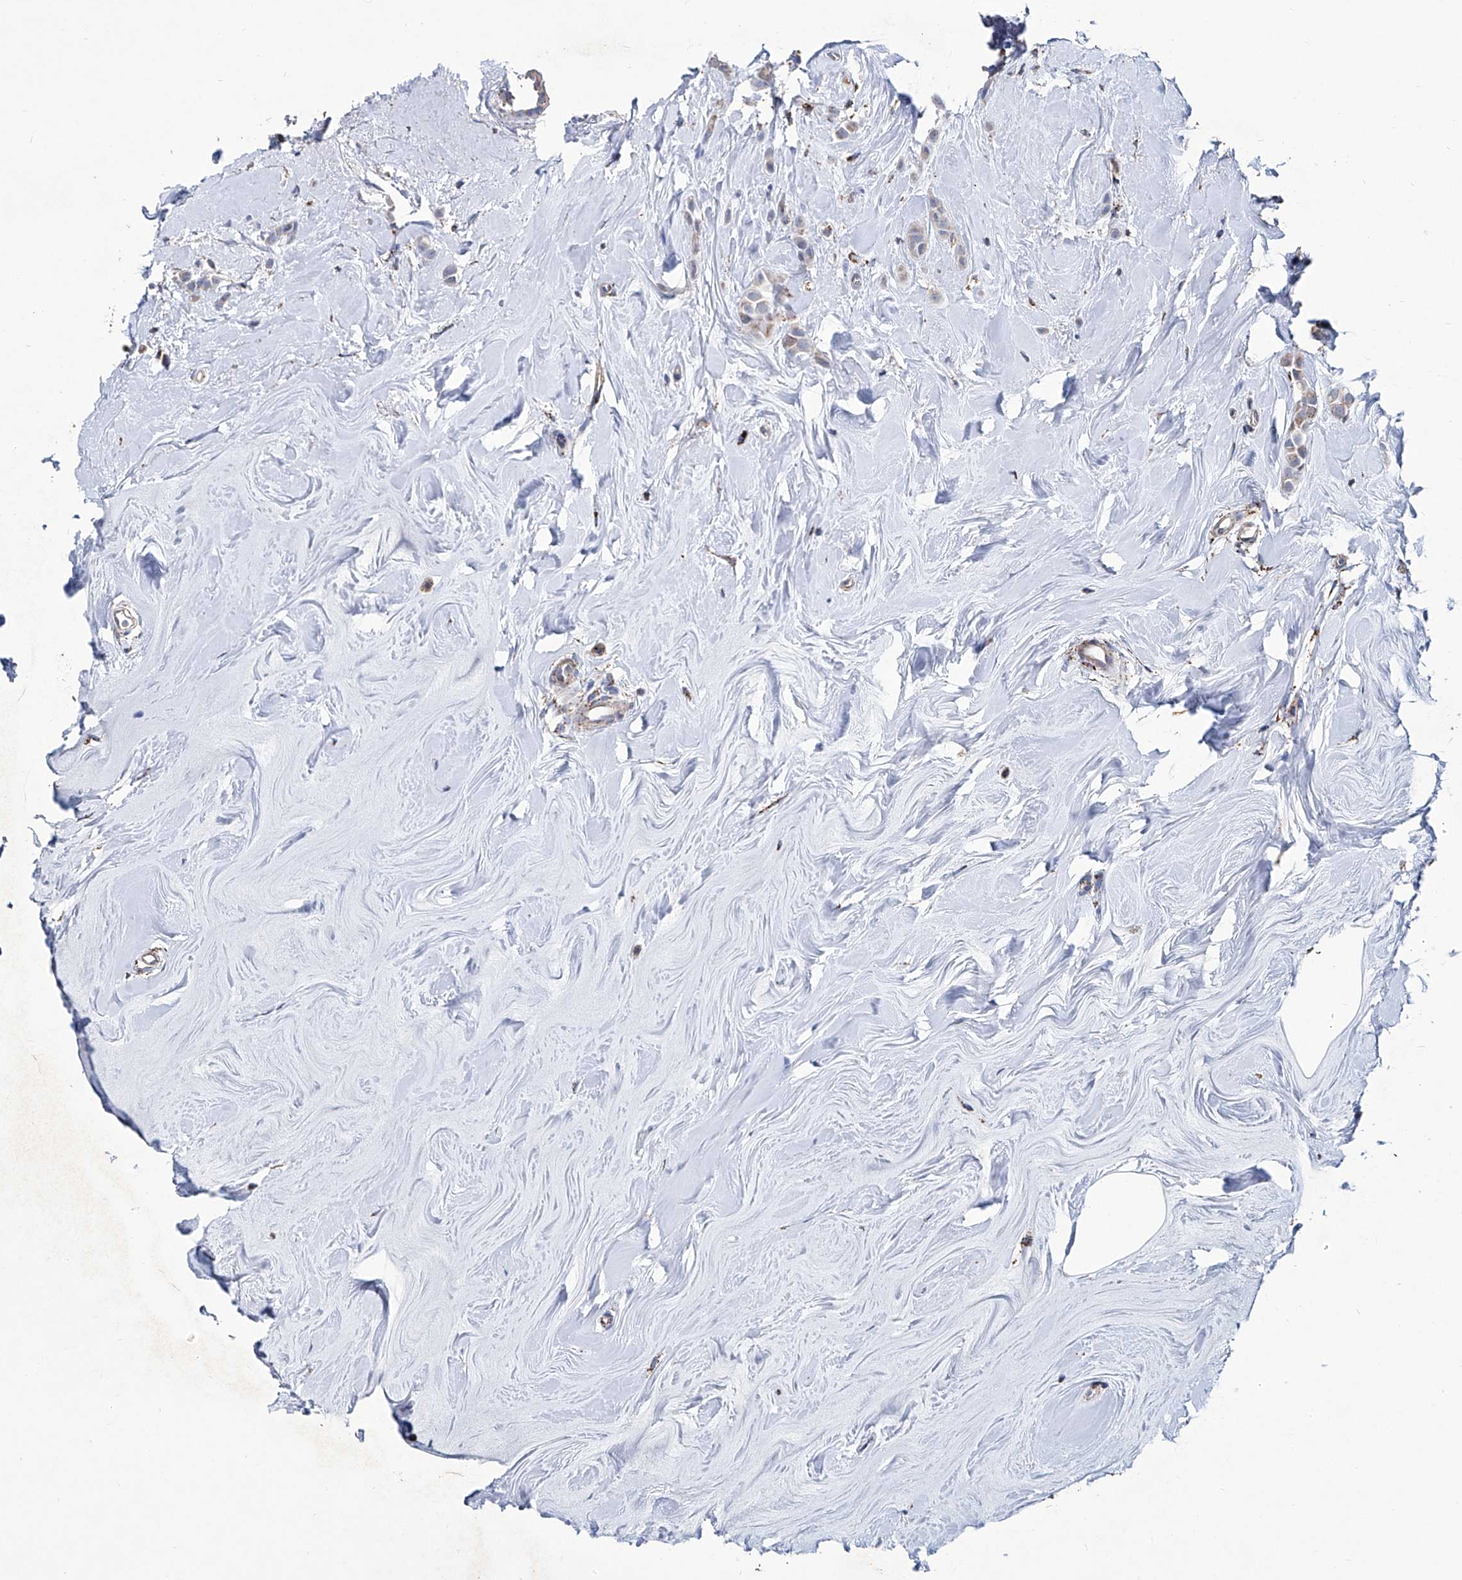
{"staining": {"intensity": "weak", "quantity": "<25%", "location": "cytoplasmic/membranous"}, "tissue": "breast cancer", "cell_type": "Tumor cells", "image_type": "cancer", "snomed": [{"axis": "morphology", "description": "Lobular carcinoma"}, {"axis": "topography", "description": "Breast"}], "caption": "Tumor cells are negative for brown protein staining in lobular carcinoma (breast).", "gene": "NHS", "patient": {"sex": "female", "age": 47}}